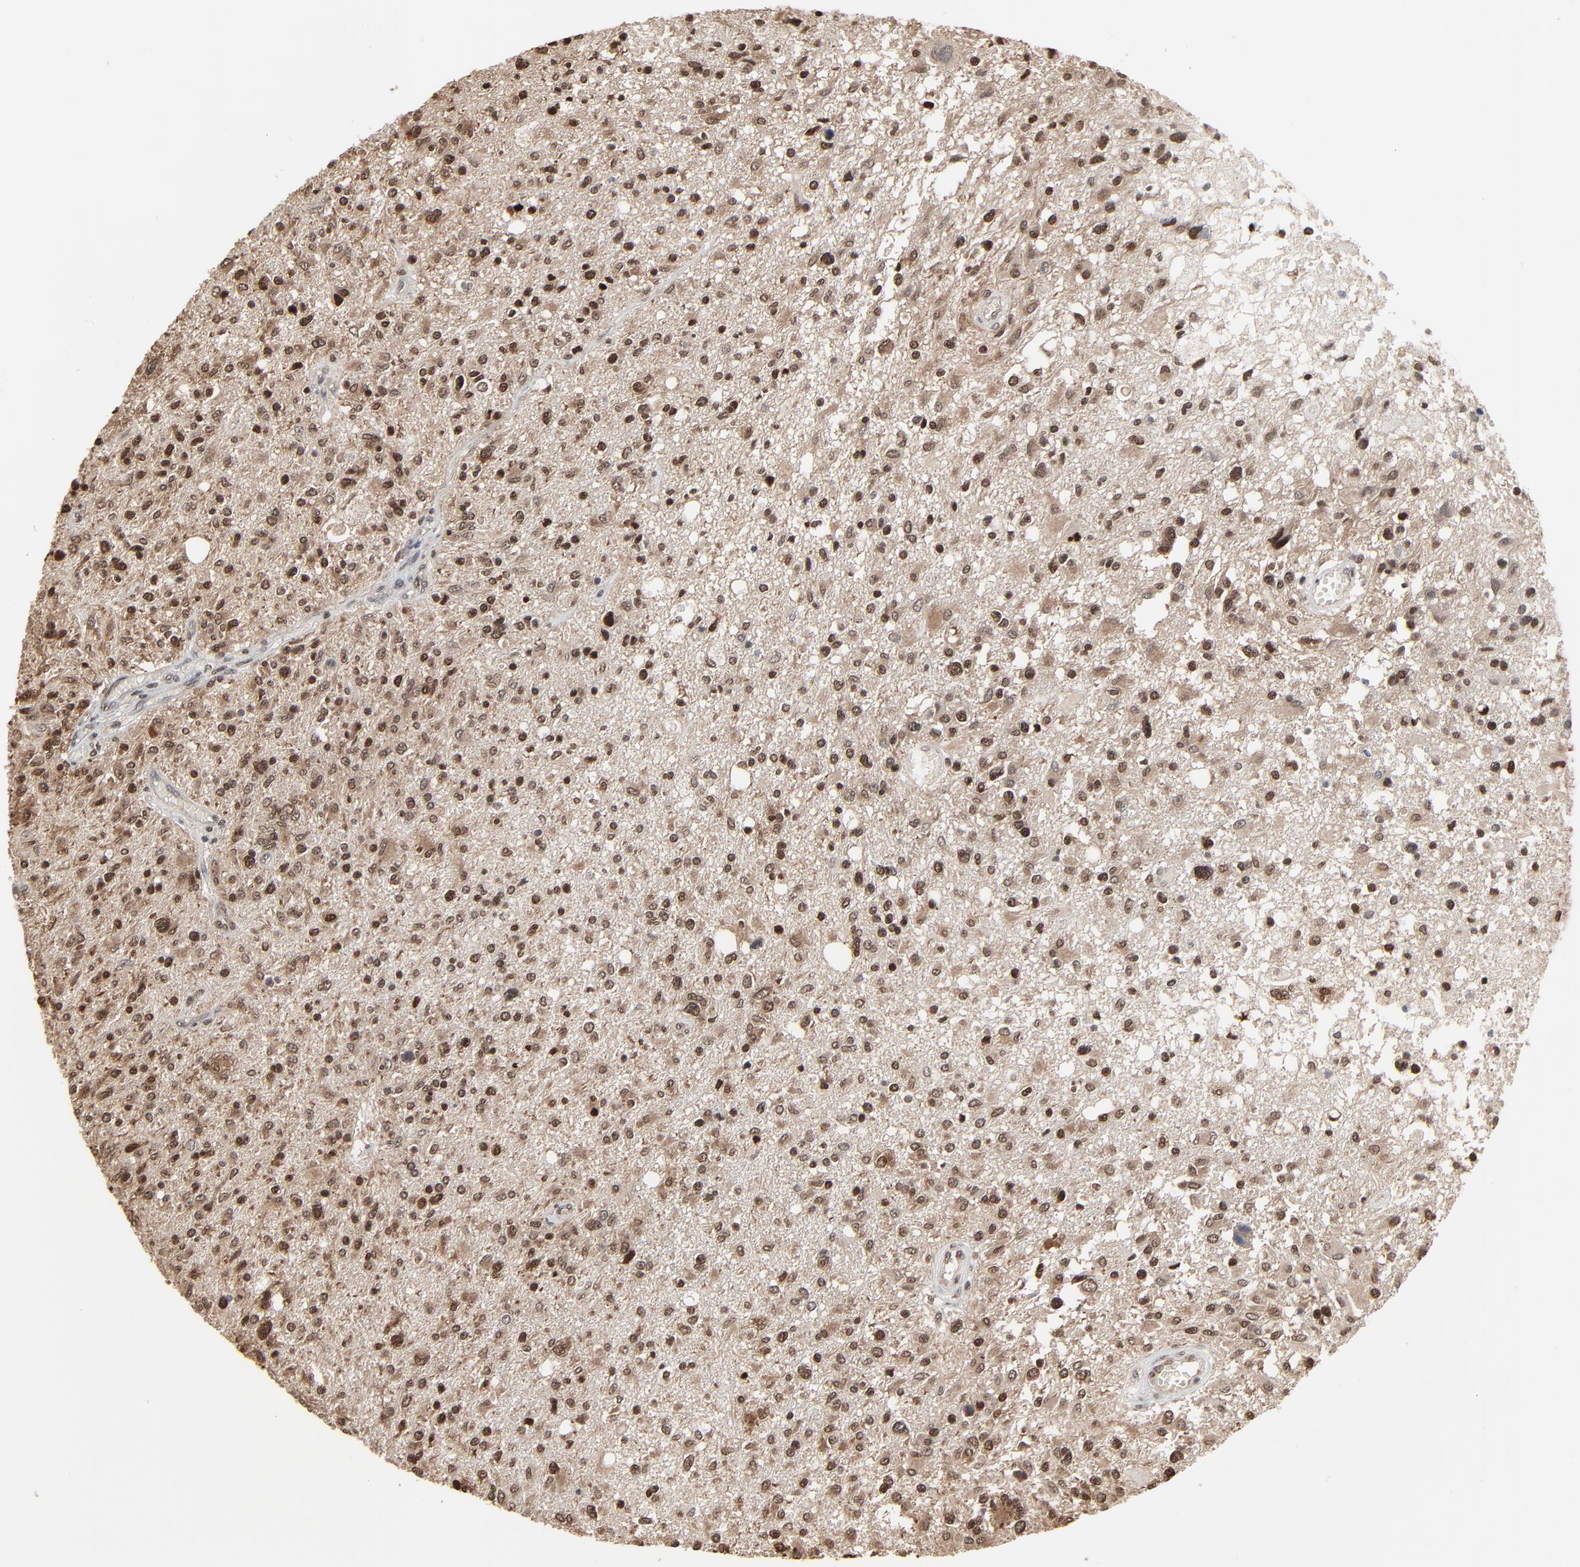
{"staining": {"intensity": "strong", "quantity": ">75%", "location": "cytoplasmic/membranous,nuclear"}, "tissue": "glioma", "cell_type": "Tumor cells", "image_type": "cancer", "snomed": [{"axis": "morphology", "description": "Glioma, malignant, High grade"}, {"axis": "topography", "description": "Cerebral cortex"}], "caption": "IHC of high-grade glioma (malignant) displays high levels of strong cytoplasmic/membranous and nuclear positivity in about >75% of tumor cells.", "gene": "MEIS2", "patient": {"sex": "male", "age": 76}}